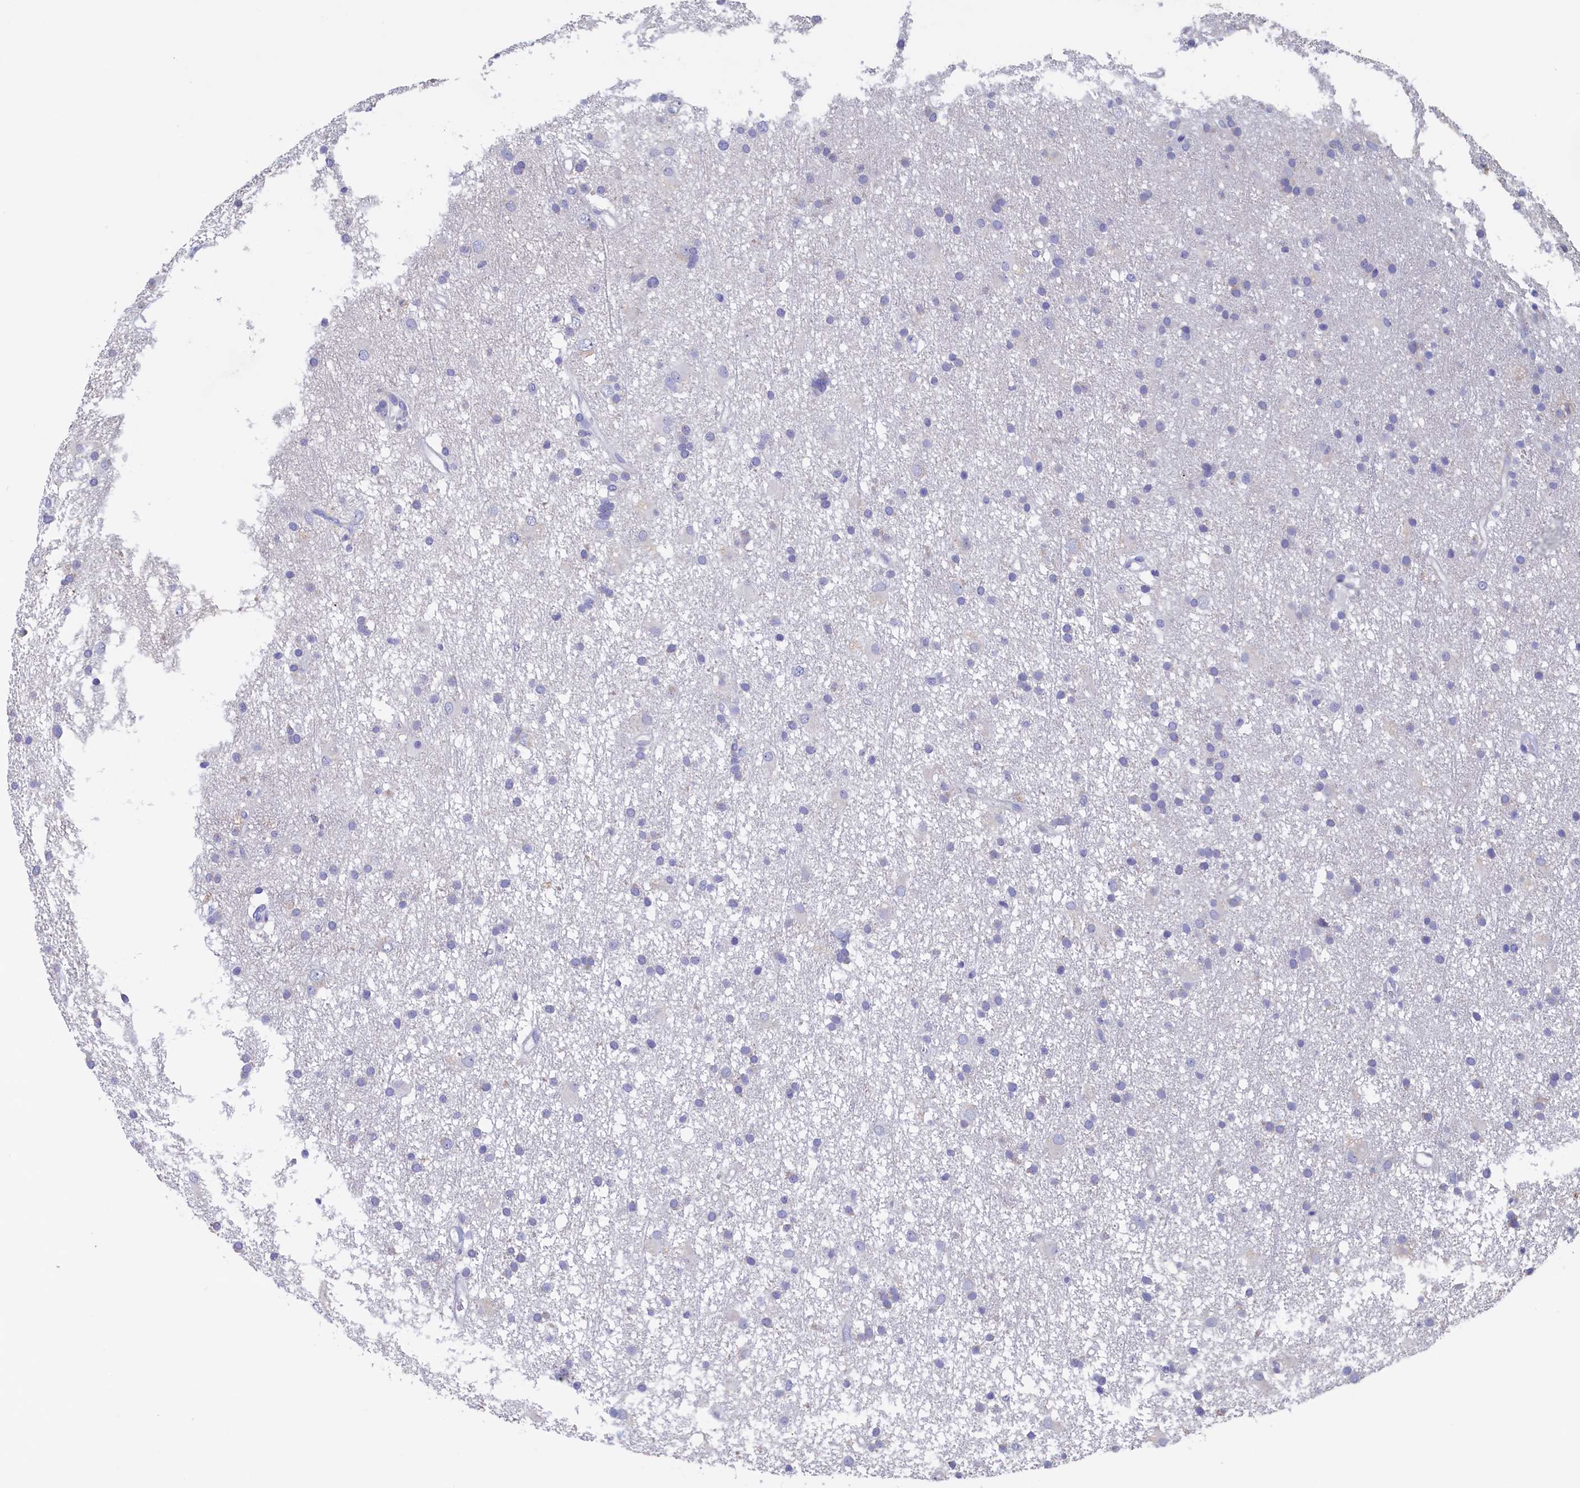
{"staining": {"intensity": "negative", "quantity": "none", "location": "none"}, "tissue": "glioma", "cell_type": "Tumor cells", "image_type": "cancer", "snomed": [{"axis": "morphology", "description": "Glioma, malignant, High grade"}, {"axis": "topography", "description": "Brain"}], "caption": "Human glioma stained for a protein using immunohistochemistry exhibits no positivity in tumor cells.", "gene": "CBLIF", "patient": {"sex": "male", "age": 77}}